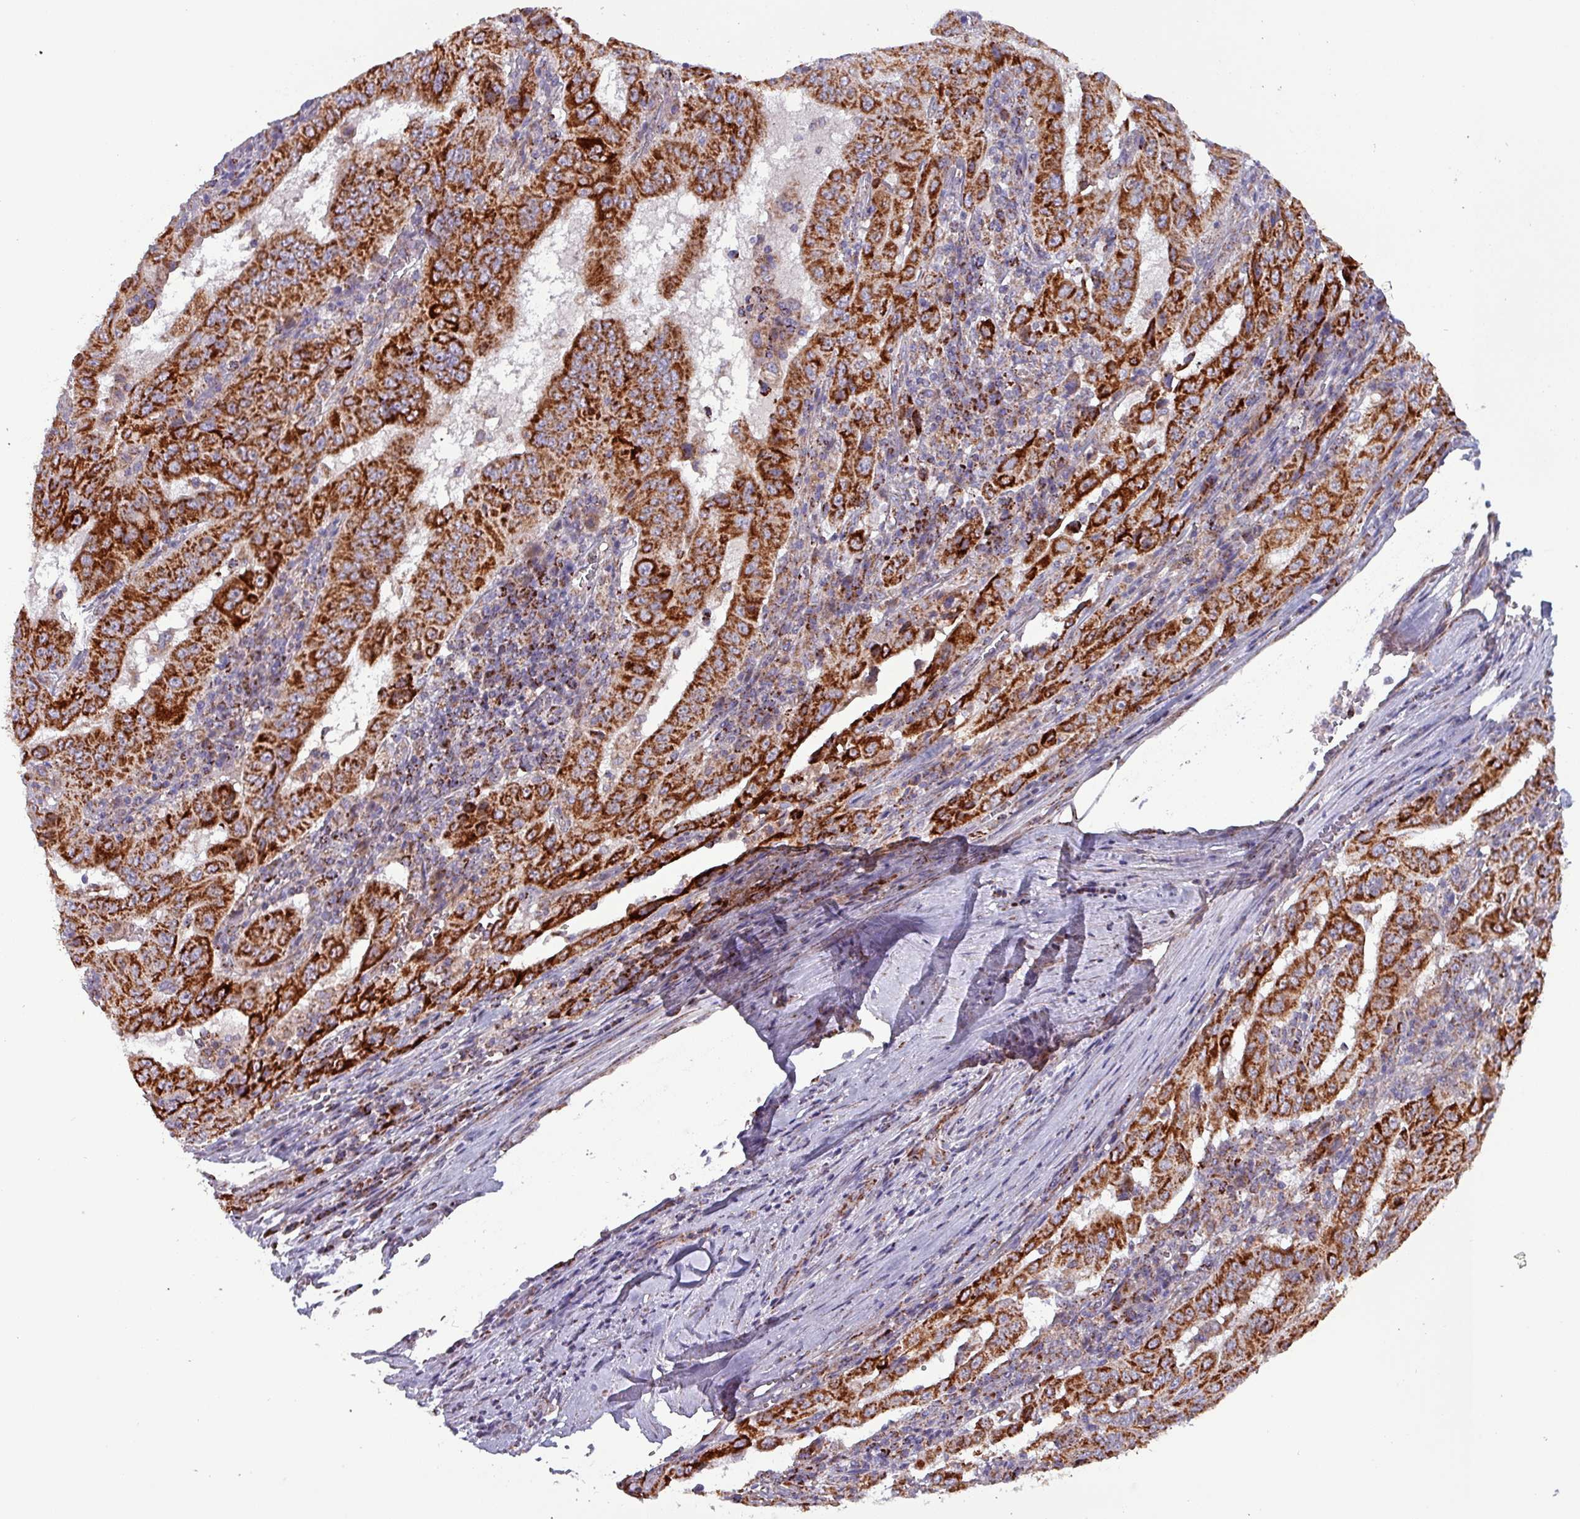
{"staining": {"intensity": "strong", "quantity": ">75%", "location": "cytoplasmic/membranous"}, "tissue": "pancreatic cancer", "cell_type": "Tumor cells", "image_type": "cancer", "snomed": [{"axis": "morphology", "description": "Adenocarcinoma, NOS"}, {"axis": "topography", "description": "Pancreas"}], "caption": "Tumor cells reveal high levels of strong cytoplasmic/membranous expression in about >75% of cells in human pancreatic cancer (adenocarcinoma).", "gene": "ZNF322", "patient": {"sex": "male", "age": 63}}